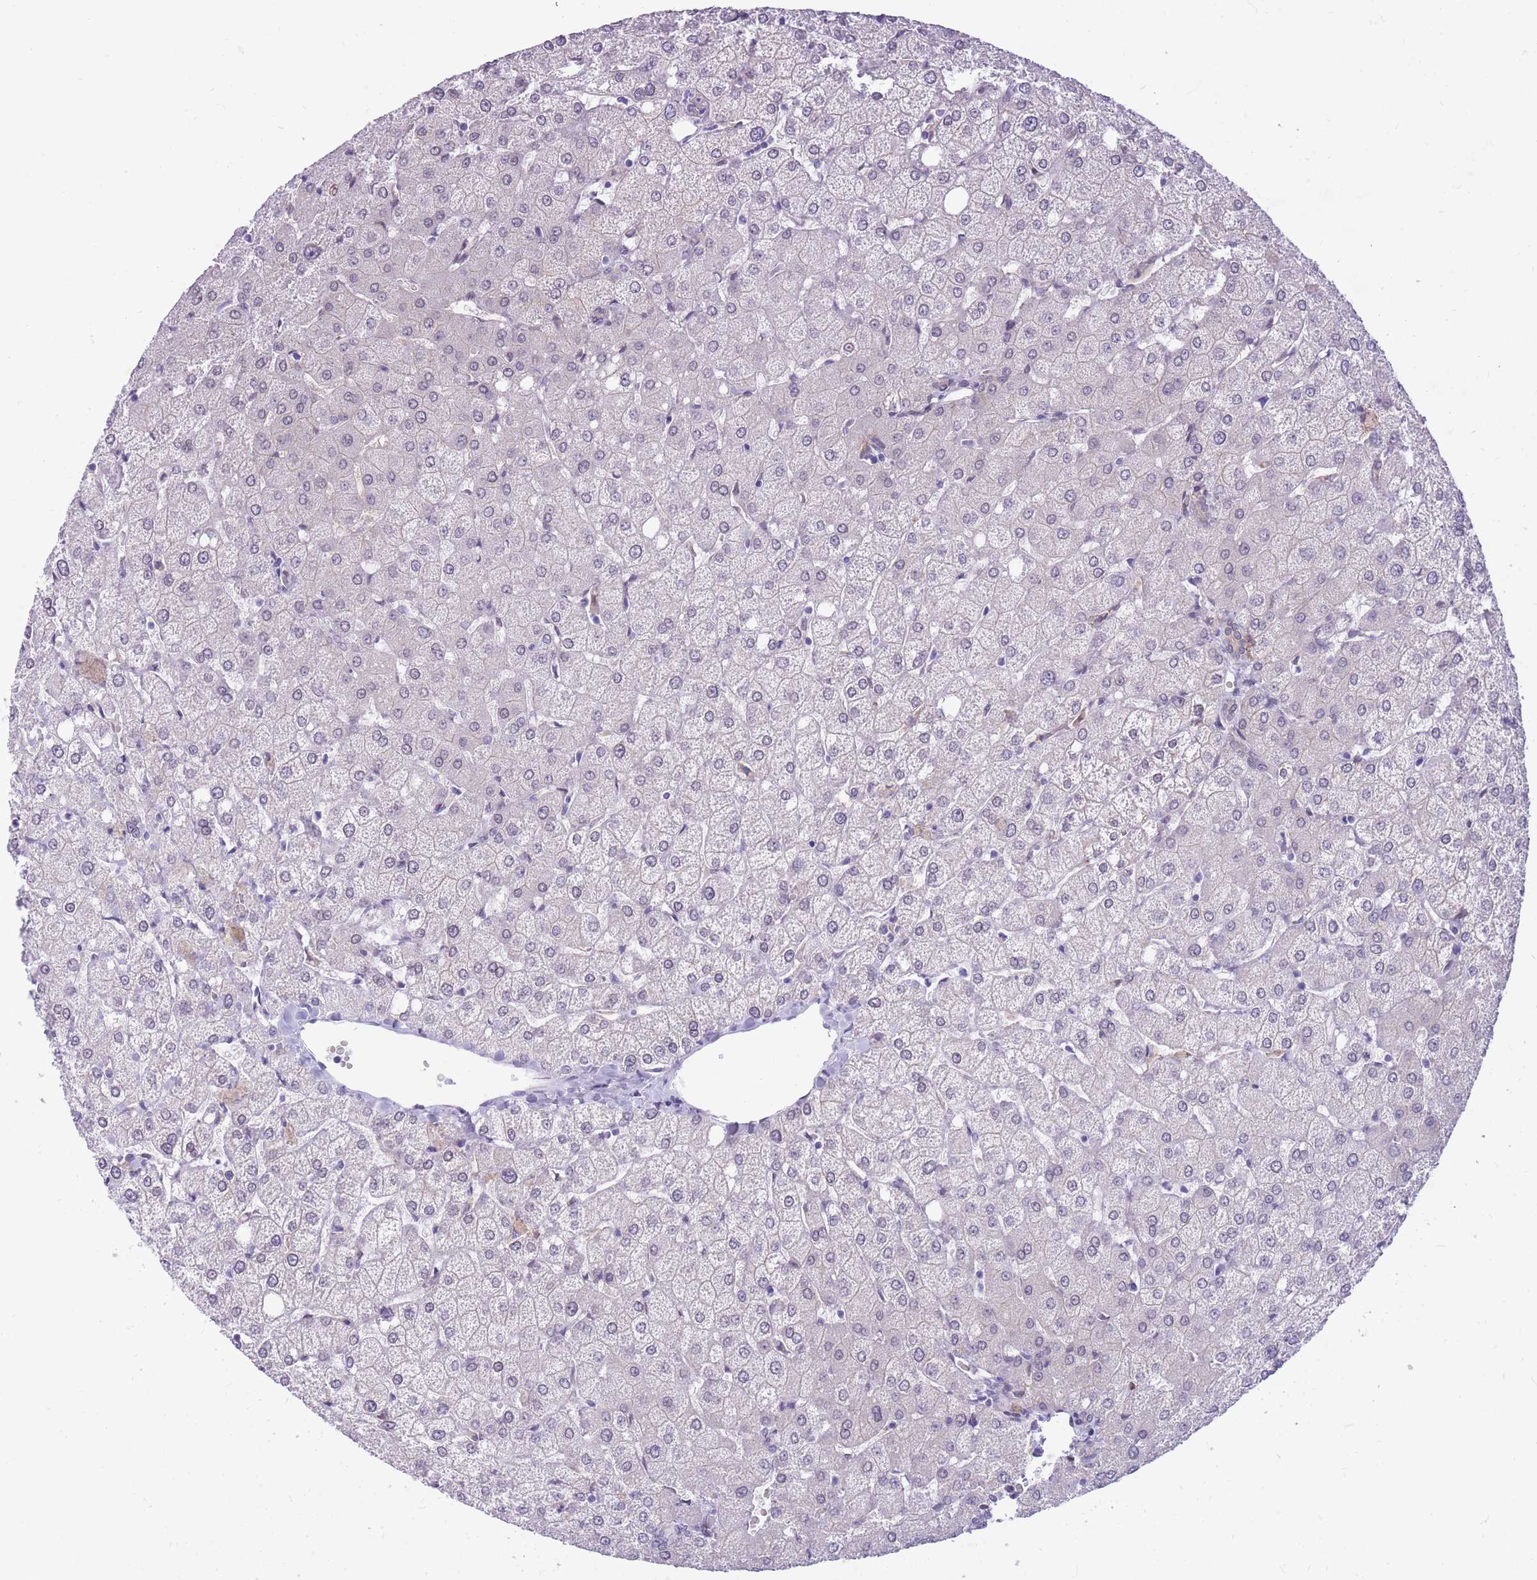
{"staining": {"intensity": "negative", "quantity": "none", "location": "none"}, "tissue": "liver", "cell_type": "Cholangiocytes", "image_type": "normal", "snomed": [{"axis": "morphology", "description": "Normal tissue, NOS"}, {"axis": "topography", "description": "Liver"}], "caption": "DAB immunohistochemical staining of benign liver demonstrates no significant expression in cholangiocytes.", "gene": "HOOK2", "patient": {"sex": "female", "age": 54}}